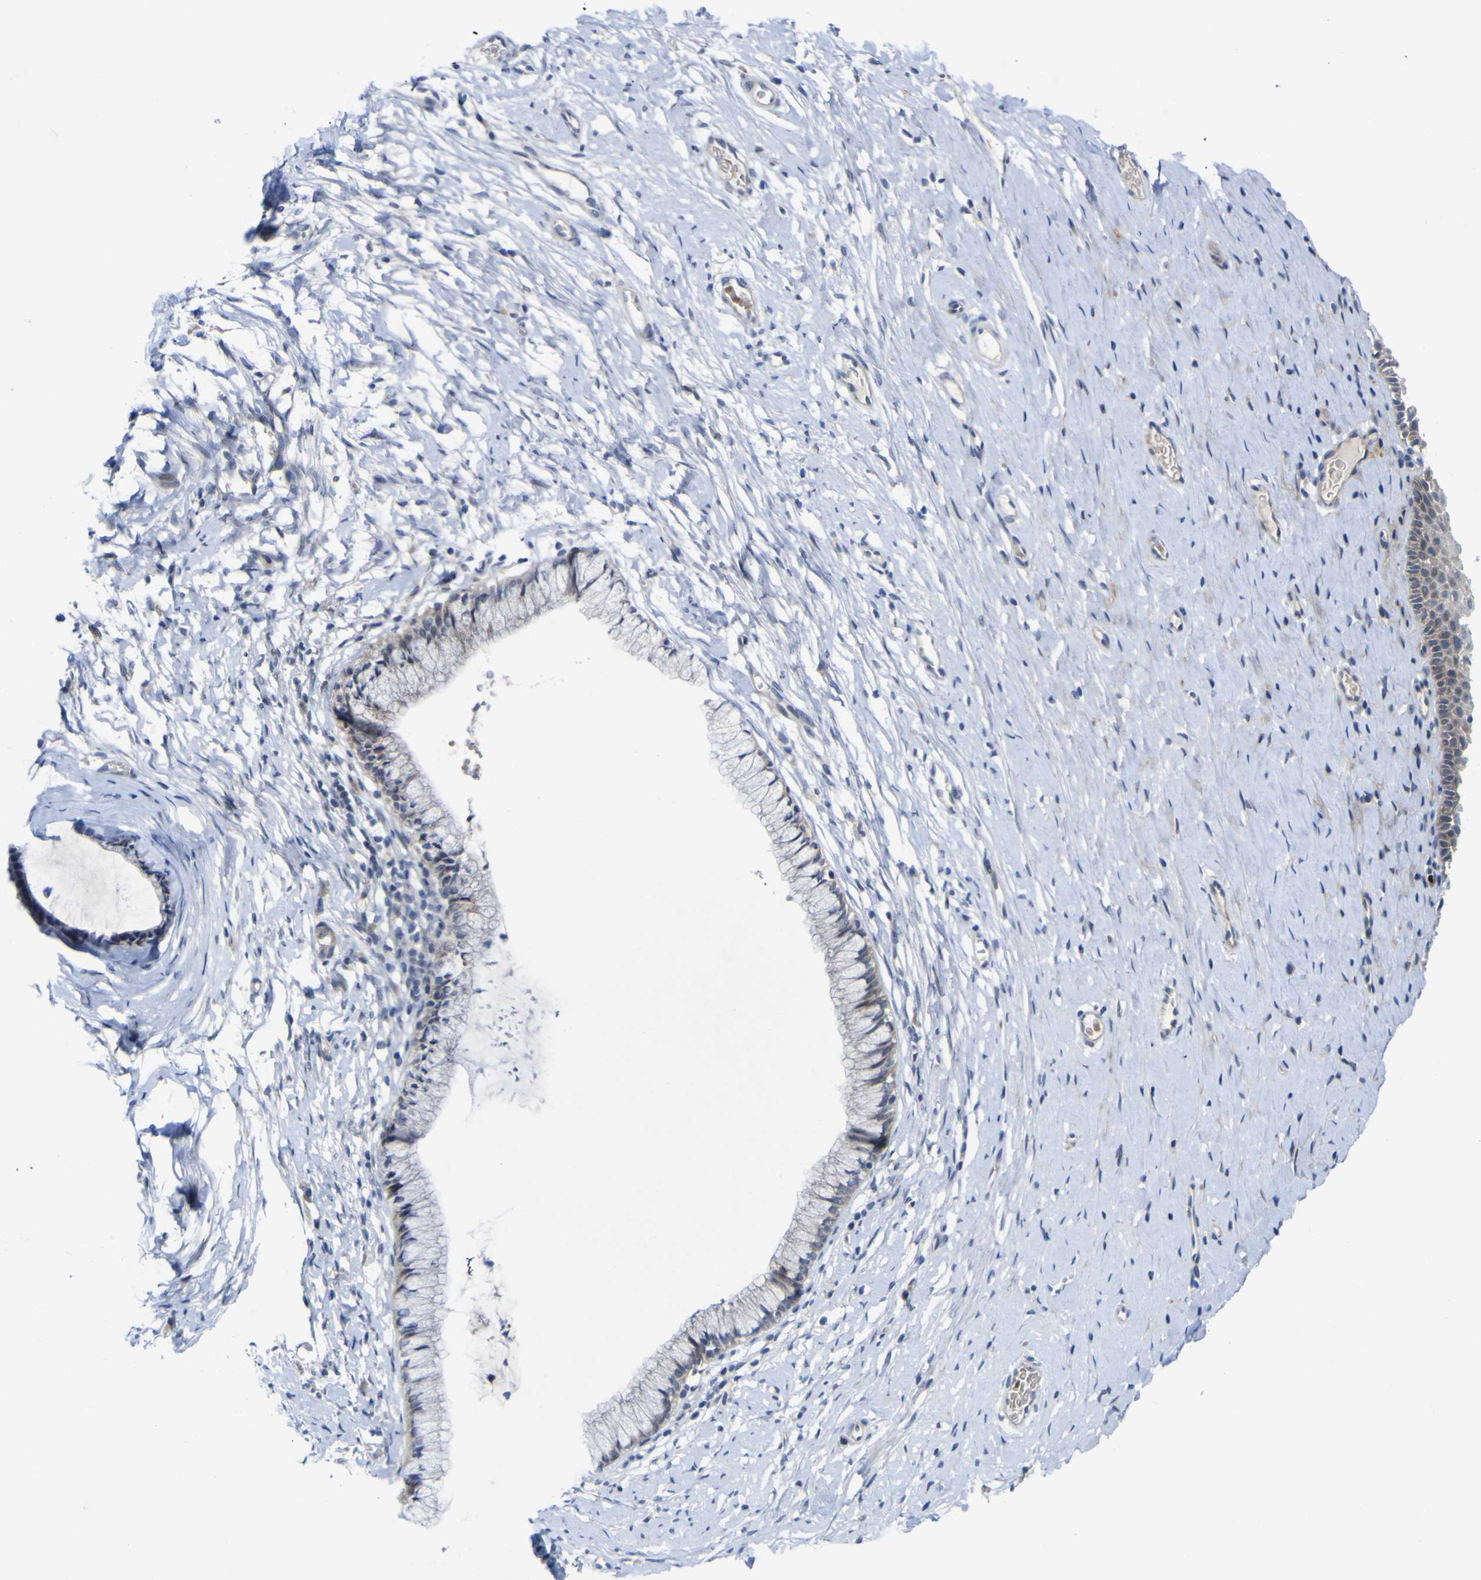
{"staining": {"intensity": "negative", "quantity": "none", "location": "none"}, "tissue": "cervix", "cell_type": "Glandular cells", "image_type": "normal", "snomed": [{"axis": "morphology", "description": "Normal tissue, NOS"}, {"axis": "topography", "description": "Cervix"}], "caption": "An immunohistochemistry image of benign cervix is shown. There is no staining in glandular cells of cervix.", "gene": "NAV1", "patient": {"sex": "female", "age": 39}}